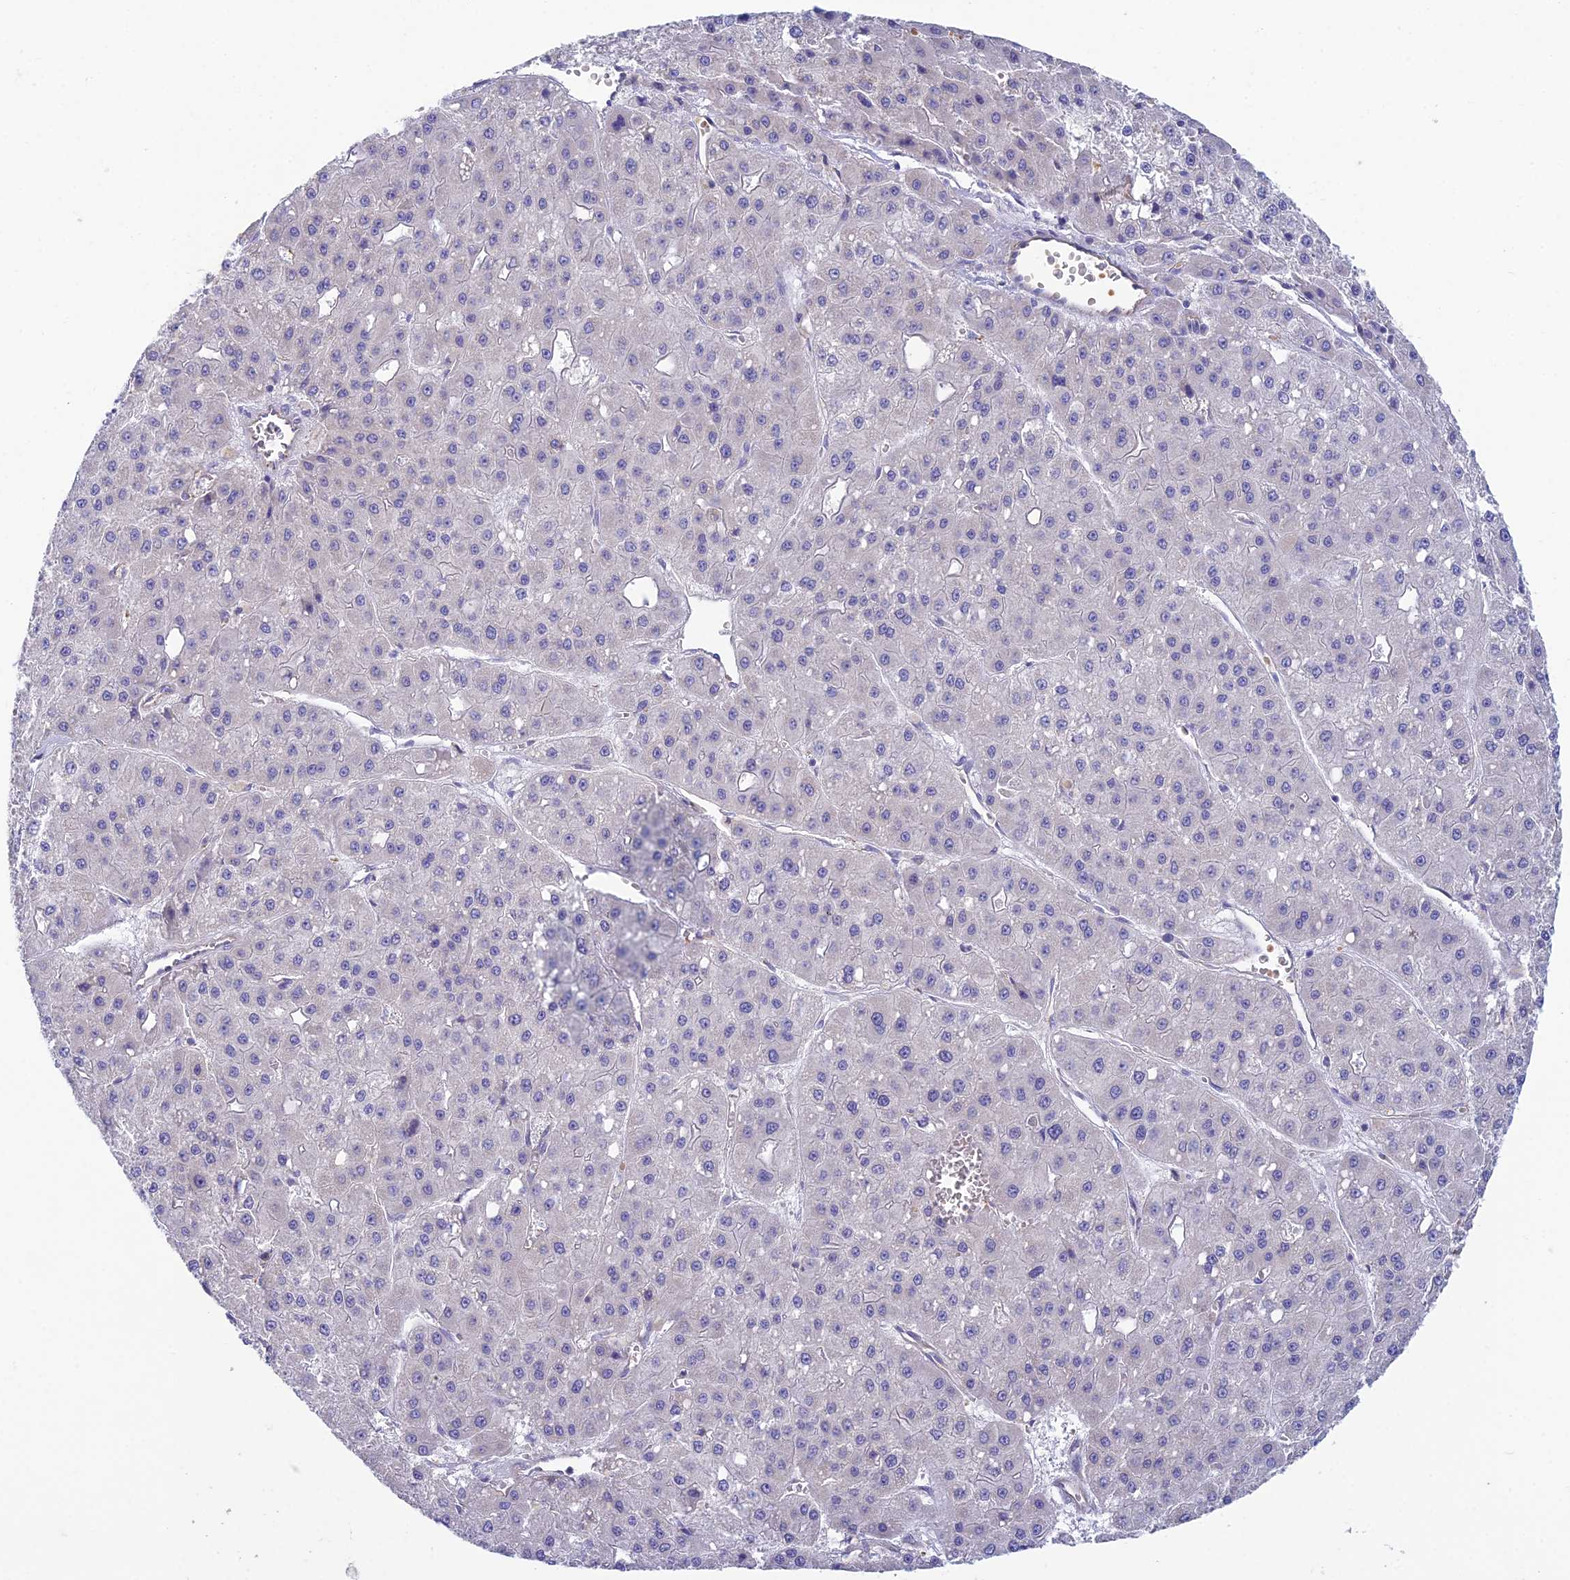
{"staining": {"intensity": "negative", "quantity": "none", "location": "none"}, "tissue": "liver cancer", "cell_type": "Tumor cells", "image_type": "cancer", "snomed": [{"axis": "morphology", "description": "Carcinoma, Hepatocellular, NOS"}, {"axis": "topography", "description": "Liver"}], "caption": "Hepatocellular carcinoma (liver) stained for a protein using IHC shows no expression tumor cells.", "gene": "ZNF564", "patient": {"sex": "male", "age": 47}}